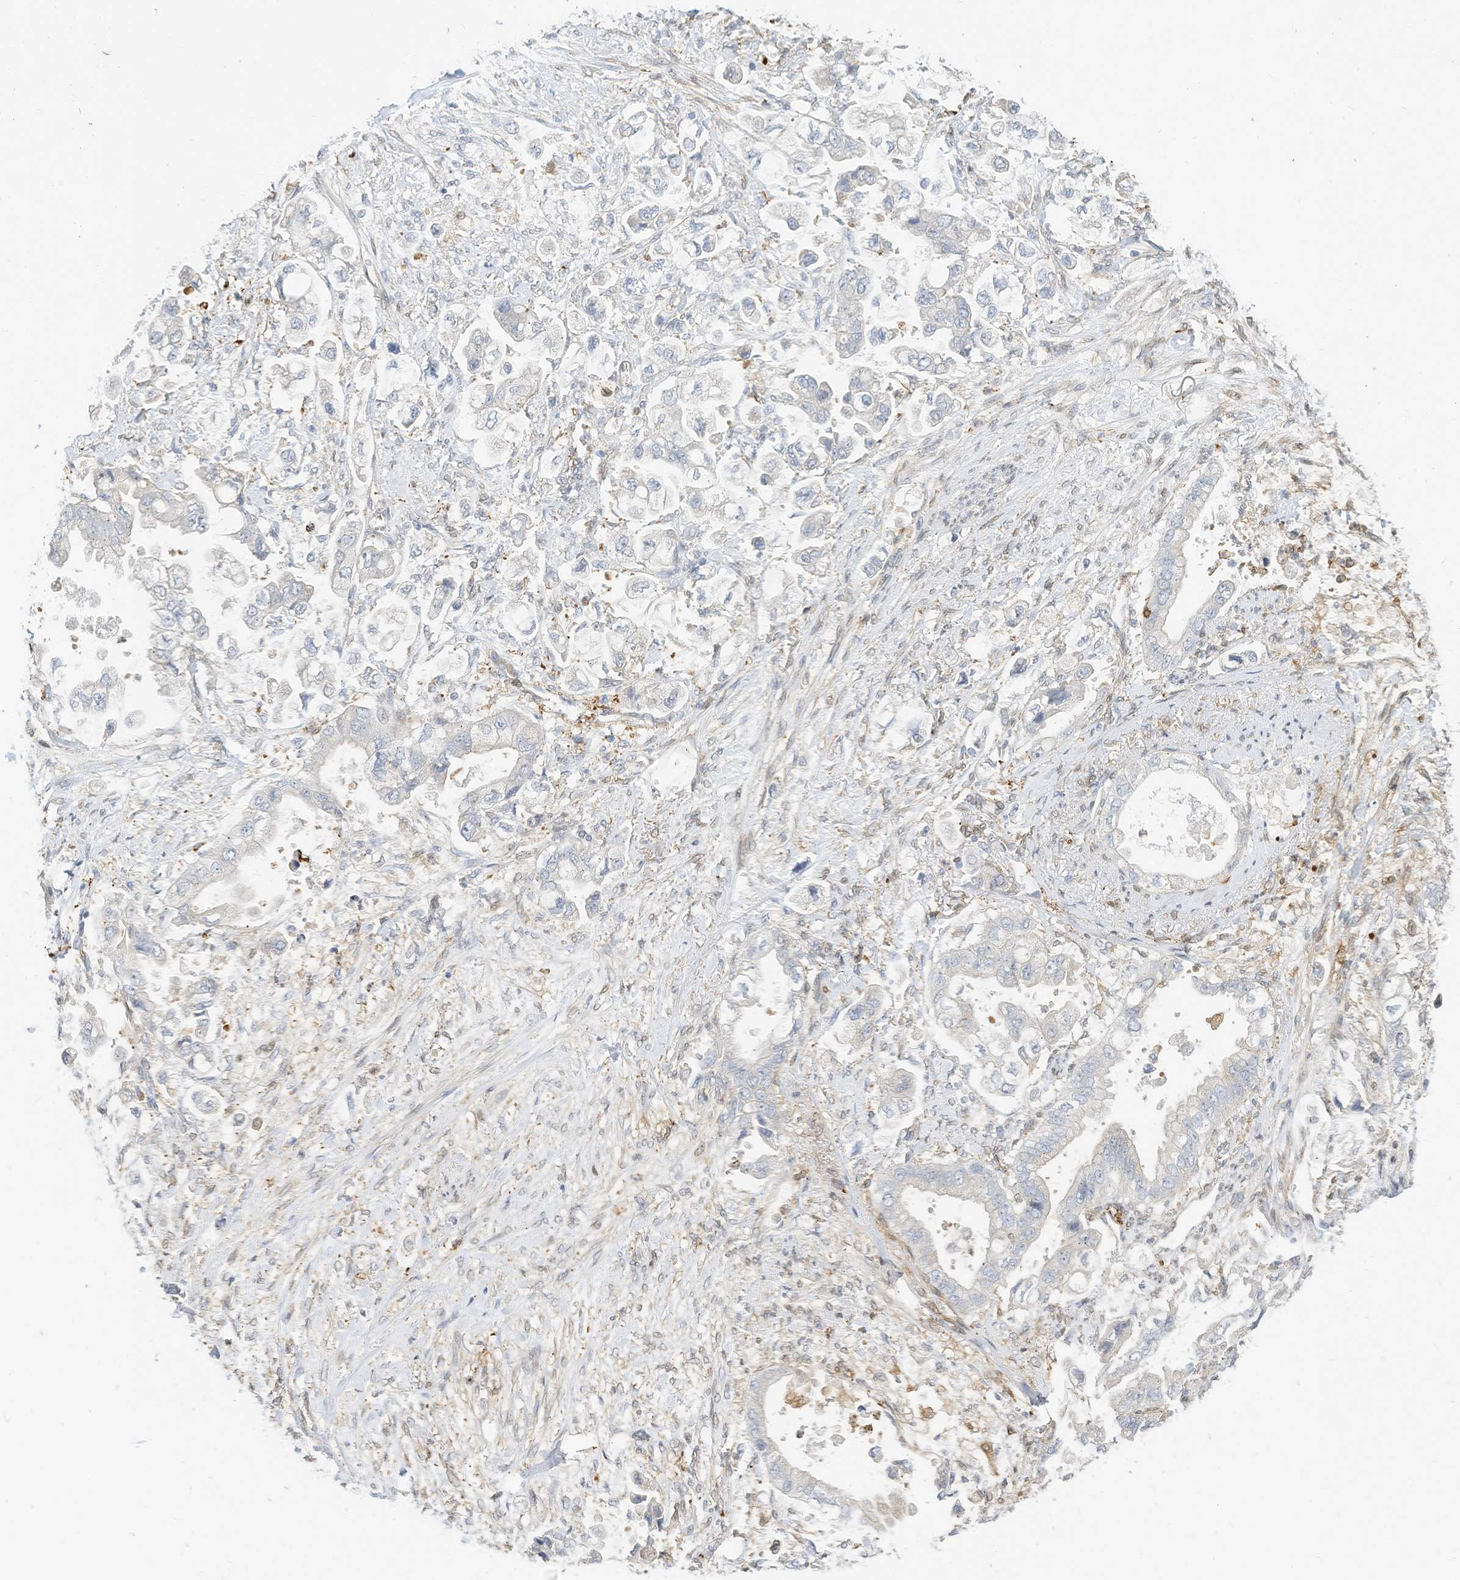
{"staining": {"intensity": "negative", "quantity": "none", "location": "none"}, "tissue": "stomach cancer", "cell_type": "Tumor cells", "image_type": "cancer", "snomed": [{"axis": "morphology", "description": "Adenocarcinoma, NOS"}, {"axis": "topography", "description": "Stomach"}], "caption": "High power microscopy image of an immunohistochemistry (IHC) image of stomach cancer, revealing no significant staining in tumor cells.", "gene": "ATP13A1", "patient": {"sex": "male", "age": 62}}